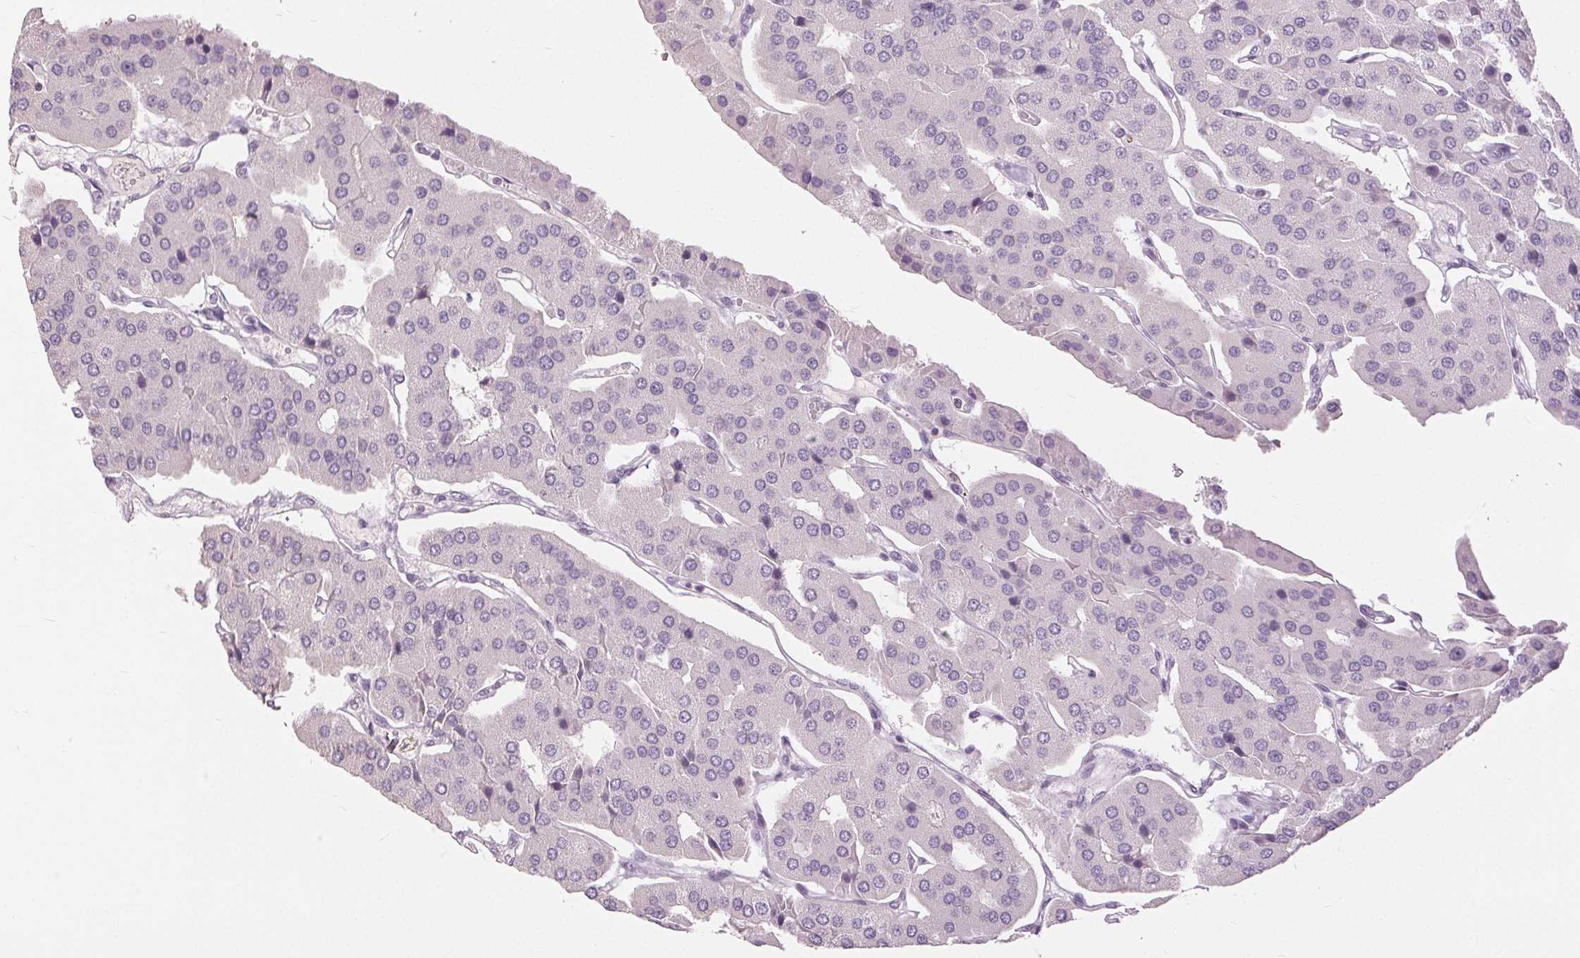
{"staining": {"intensity": "negative", "quantity": "none", "location": "none"}, "tissue": "parathyroid gland", "cell_type": "Glandular cells", "image_type": "normal", "snomed": [{"axis": "morphology", "description": "Normal tissue, NOS"}, {"axis": "morphology", "description": "Adenoma, NOS"}, {"axis": "topography", "description": "Parathyroid gland"}], "caption": "Immunohistochemical staining of normal parathyroid gland reveals no significant staining in glandular cells.", "gene": "DSG3", "patient": {"sex": "female", "age": 86}}